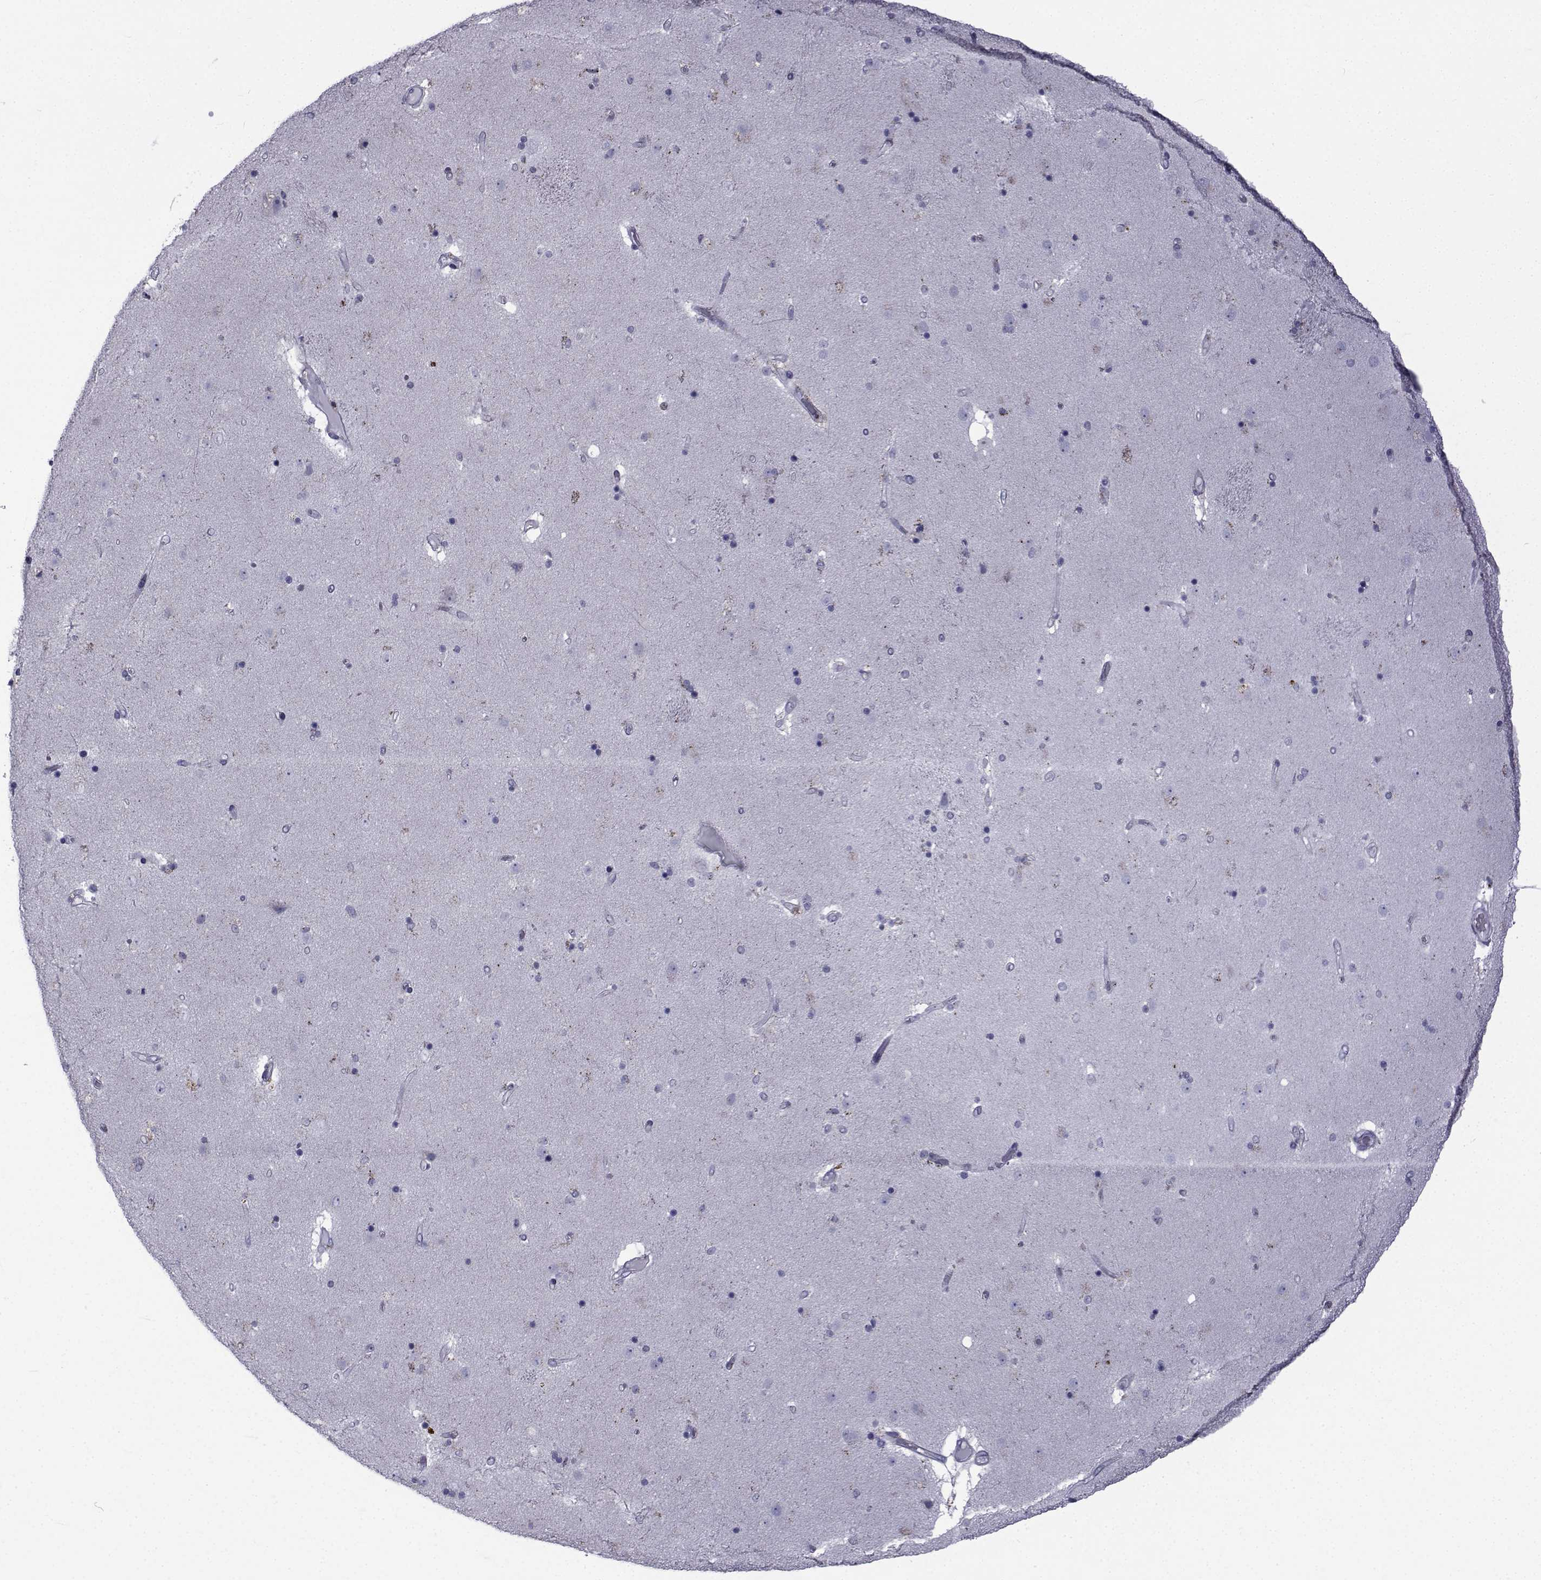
{"staining": {"intensity": "negative", "quantity": "none", "location": "none"}, "tissue": "caudate", "cell_type": "Glial cells", "image_type": "normal", "snomed": [{"axis": "morphology", "description": "Normal tissue, NOS"}, {"axis": "topography", "description": "Lateral ventricle wall"}], "caption": "IHC micrograph of unremarkable caudate: human caudate stained with DAB (3,3'-diaminobenzidine) shows no significant protein staining in glial cells. (DAB immunohistochemistry with hematoxylin counter stain).", "gene": "PDE6G", "patient": {"sex": "female", "age": 71}}